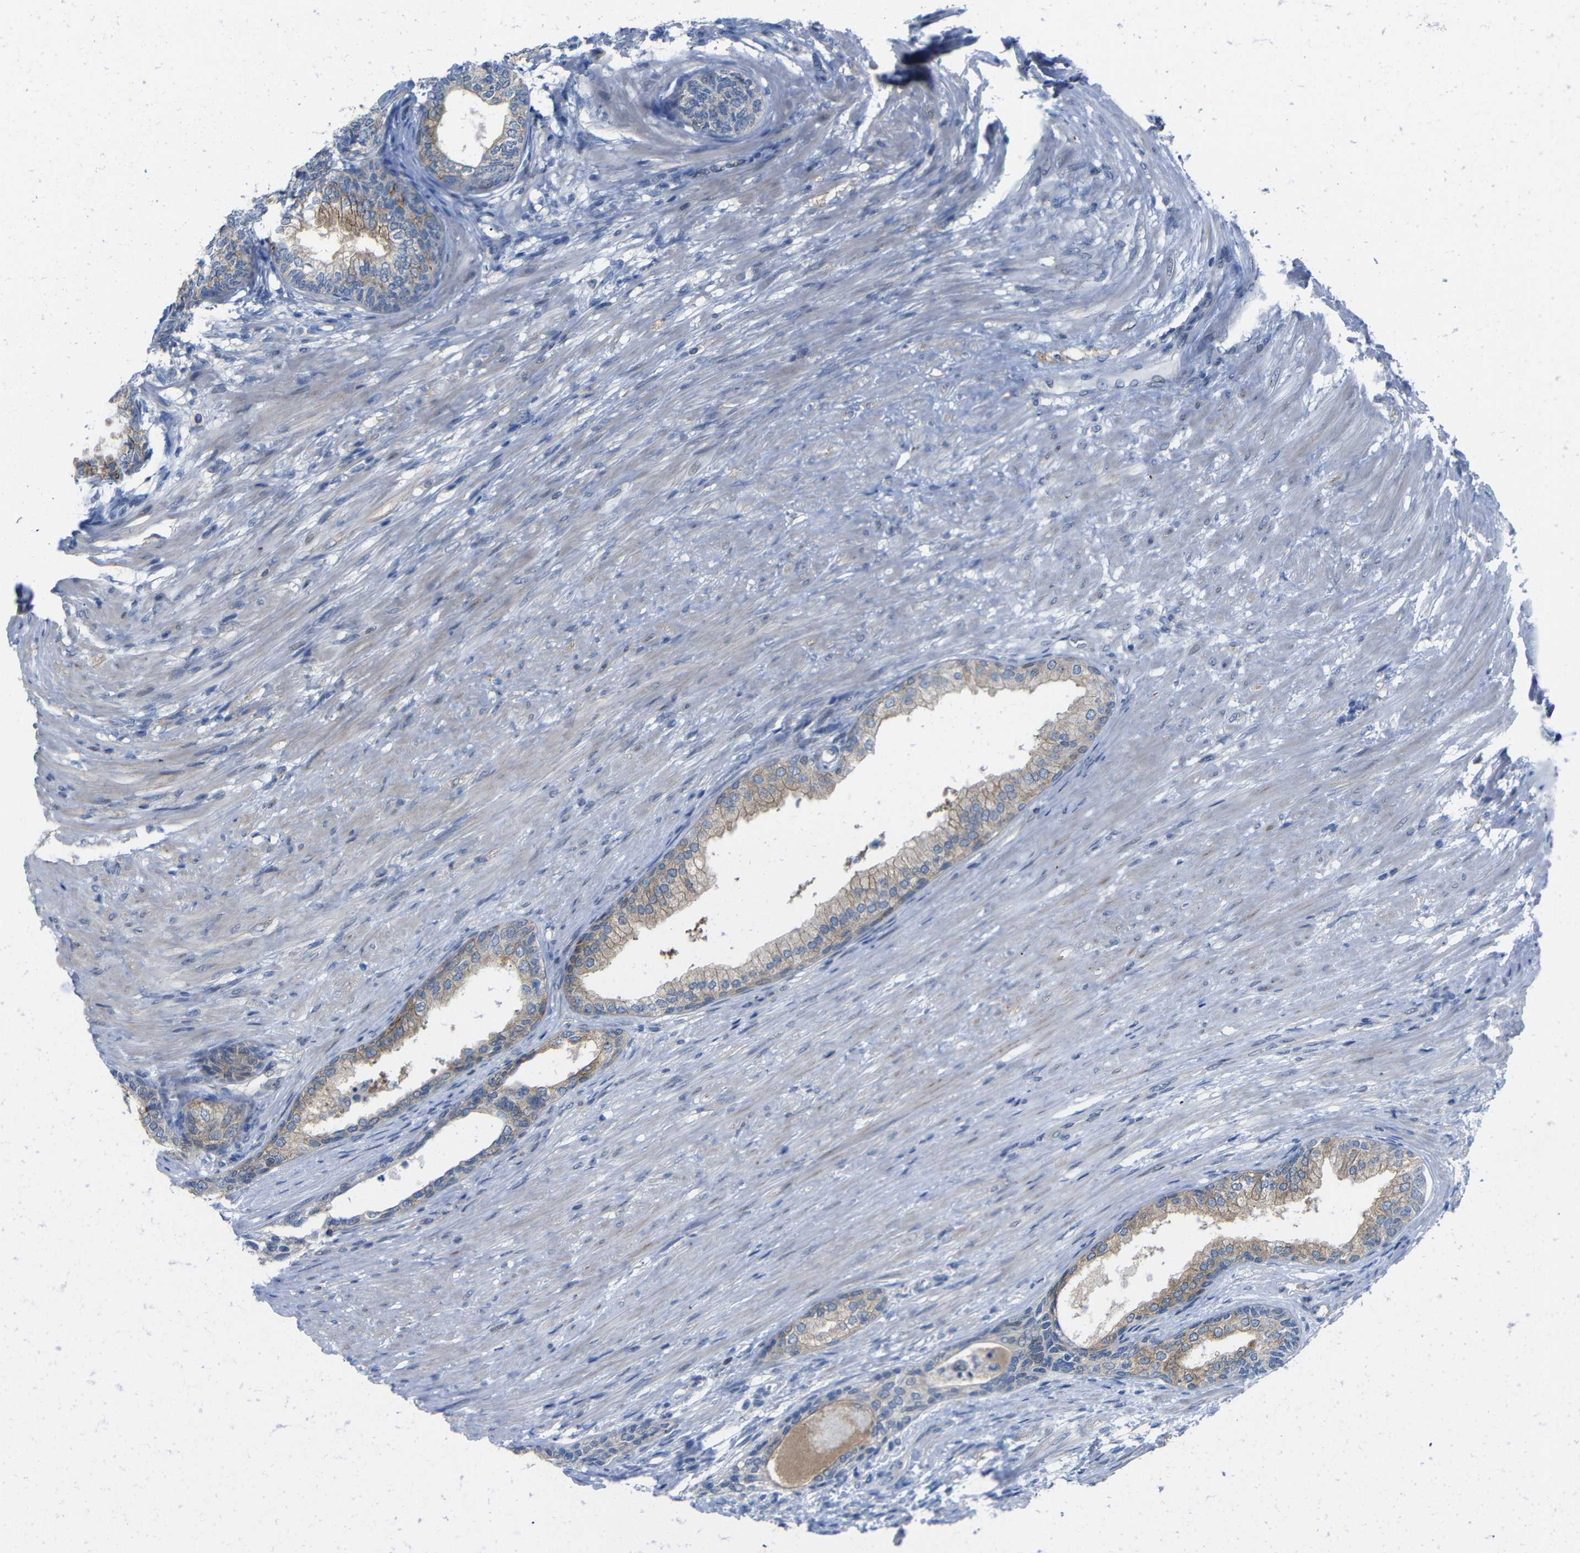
{"staining": {"intensity": "moderate", "quantity": ">75%", "location": "cytoplasmic/membranous"}, "tissue": "prostate", "cell_type": "Glandular cells", "image_type": "normal", "snomed": [{"axis": "morphology", "description": "Normal tissue, NOS"}, {"axis": "topography", "description": "Prostate"}], "caption": "Moderate cytoplasmic/membranous protein expression is seen in approximately >75% of glandular cells in prostate. Using DAB (3,3'-diaminobenzidine) (brown) and hematoxylin (blue) stains, captured at high magnification using brightfield microscopy.", "gene": "CMTM1", "patient": {"sex": "male", "age": 76}}